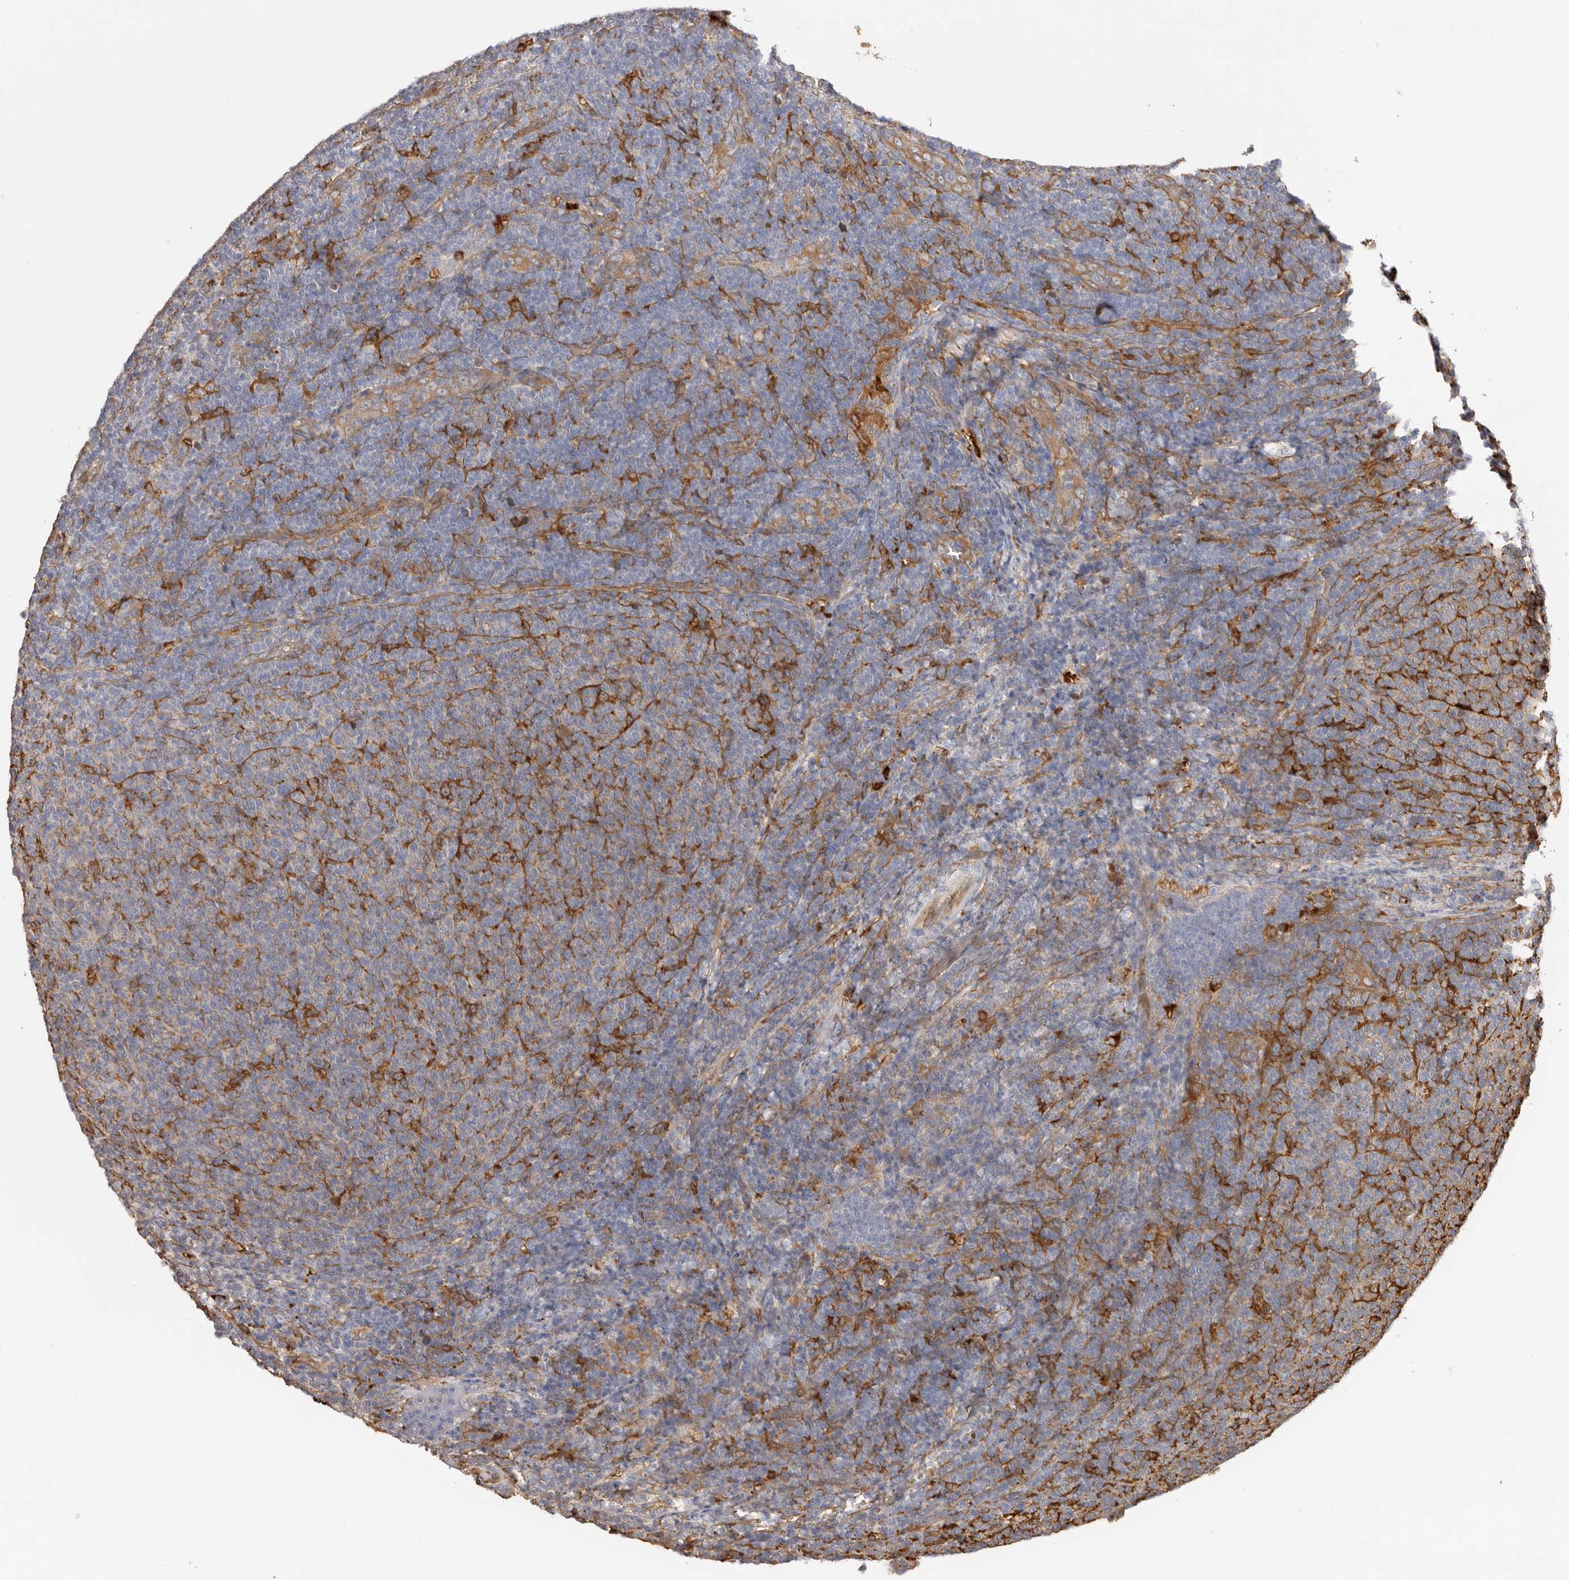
{"staining": {"intensity": "weak", "quantity": "25%-75%", "location": "cytoplasmic/membranous"}, "tissue": "lymphoma", "cell_type": "Tumor cells", "image_type": "cancer", "snomed": [{"axis": "morphology", "description": "Malignant lymphoma, non-Hodgkin's type, Low grade"}, {"axis": "topography", "description": "Lymph node"}], "caption": "Immunohistochemistry of human lymphoma exhibits low levels of weak cytoplasmic/membranous positivity in approximately 25%-75% of tumor cells.", "gene": "LAP3", "patient": {"sex": "male", "age": 66}}